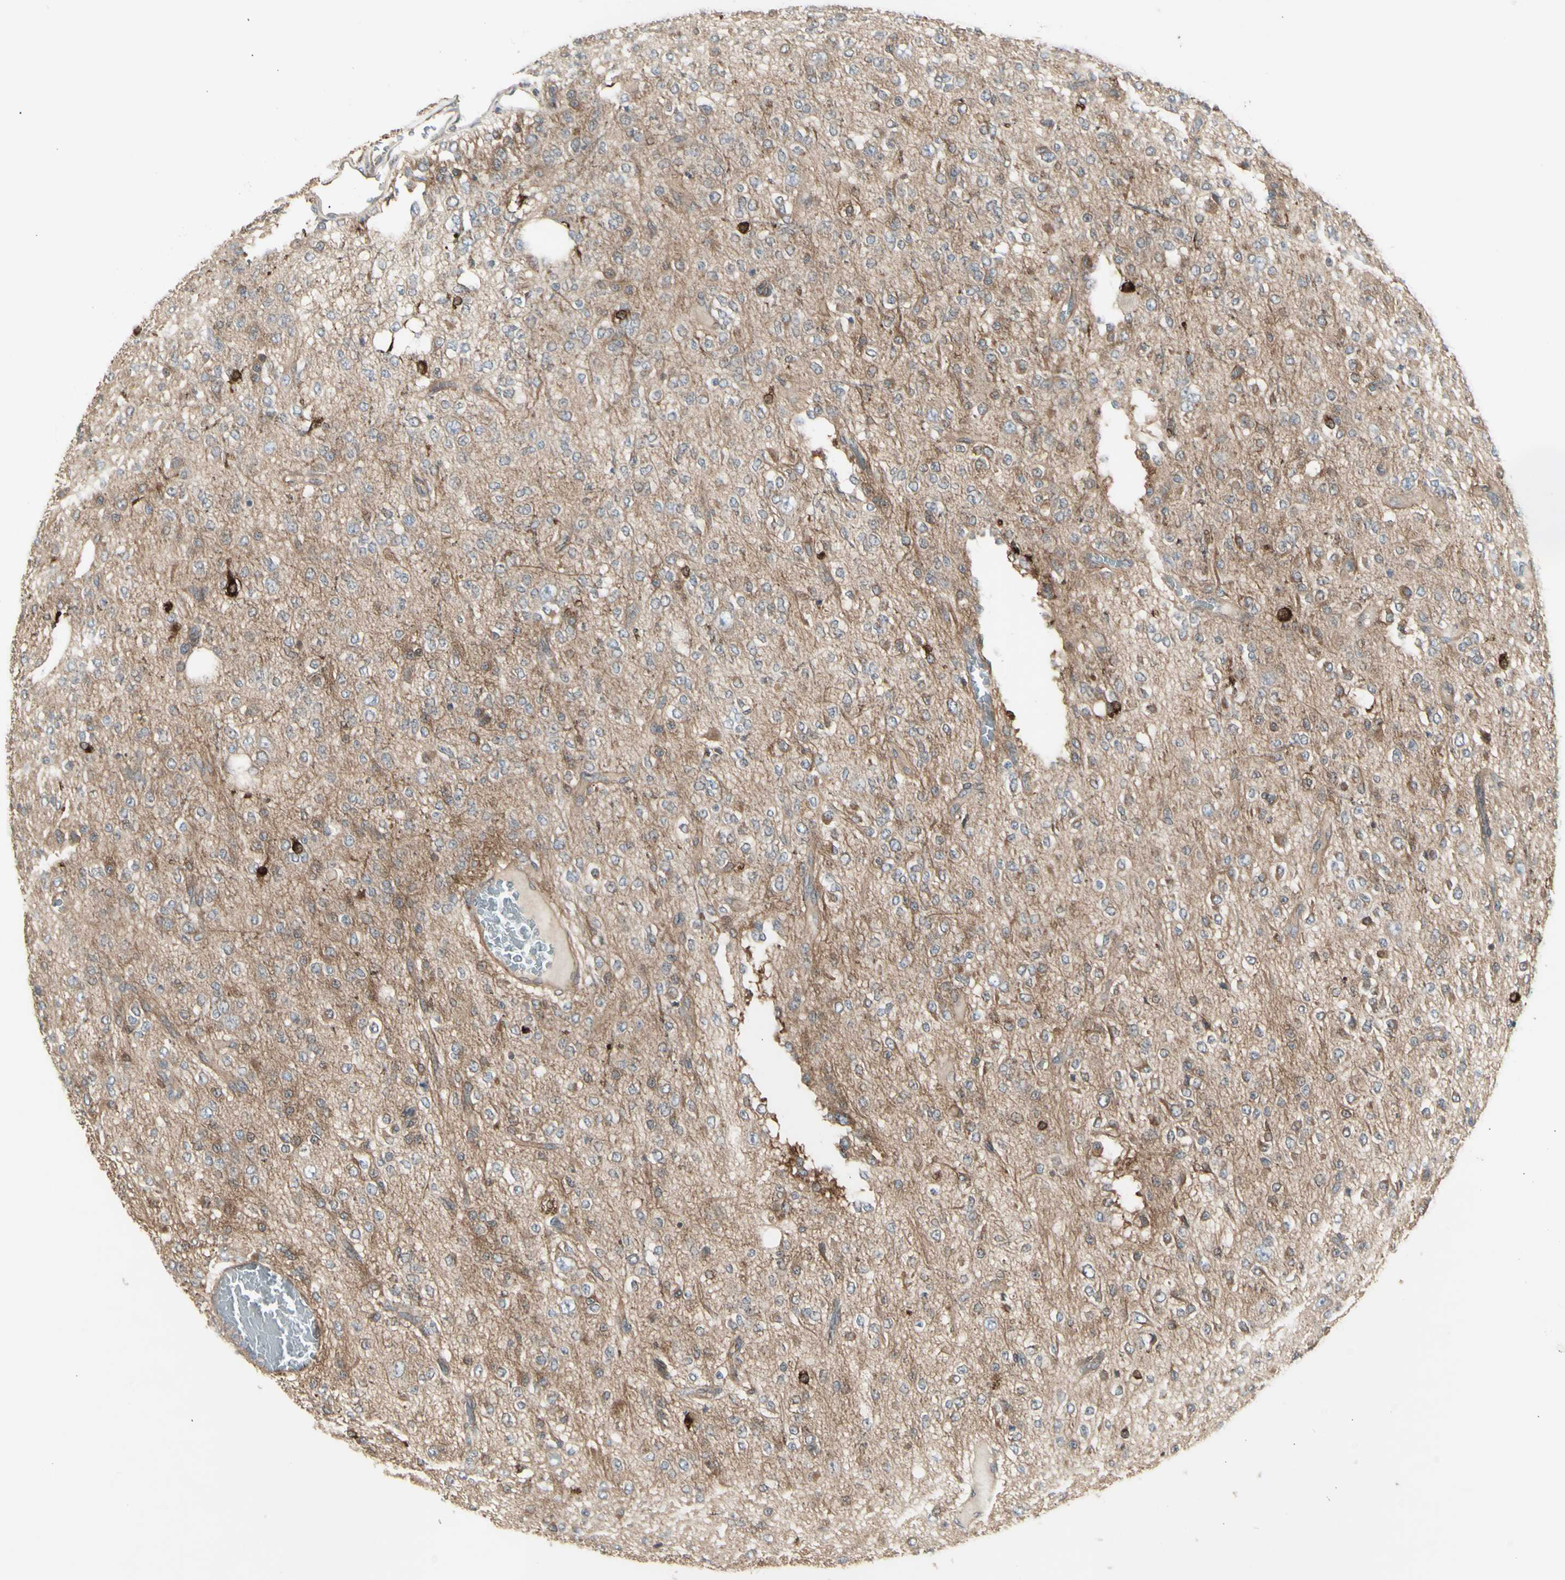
{"staining": {"intensity": "strong", "quantity": ">75%", "location": "cytoplasmic/membranous"}, "tissue": "glioma", "cell_type": "Tumor cells", "image_type": "cancer", "snomed": [{"axis": "morphology", "description": "Glioma, malignant, Low grade"}, {"axis": "topography", "description": "Brain"}], "caption": "This histopathology image shows IHC staining of malignant low-grade glioma, with high strong cytoplasmic/membranous expression in approximately >75% of tumor cells.", "gene": "CHURC1-FNTB", "patient": {"sex": "male", "age": 38}}